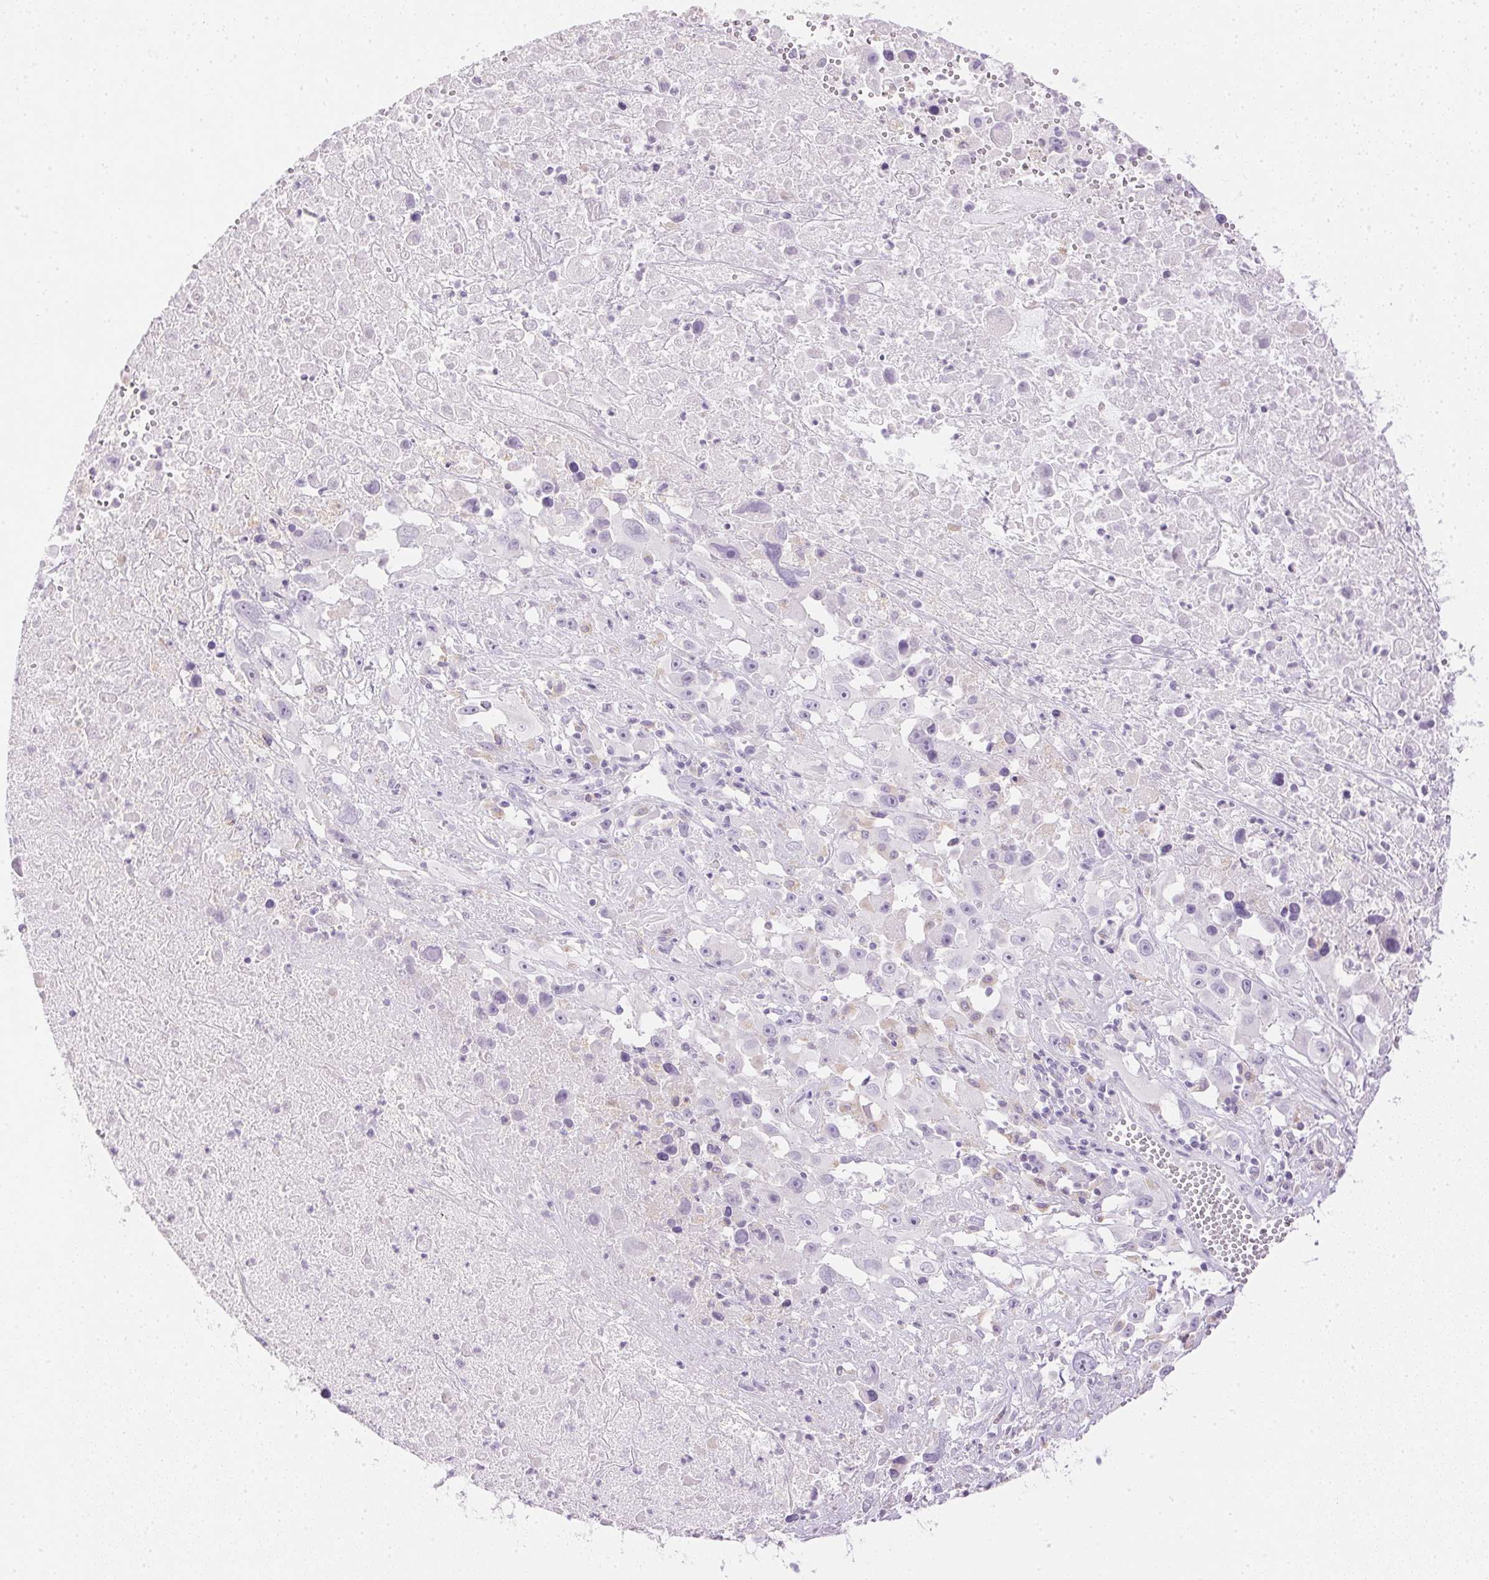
{"staining": {"intensity": "negative", "quantity": "none", "location": "none"}, "tissue": "melanoma", "cell_type": "Tumor cells", "image_type": "cancer", "snomed": [{"axis": "morphology", "description": "Malignant melanoma, Metastatic site"}, {"axis": "topography", "description": "Soft tissue"}], "caption": "Immunohistochemistry histopathology image of neoplastic tissue: melanoma stained with DAB reveals no significant protein staining in tumor cells.", "gene": "ATP6V1G3", "patient": {"sex": "male", "age": 50}}